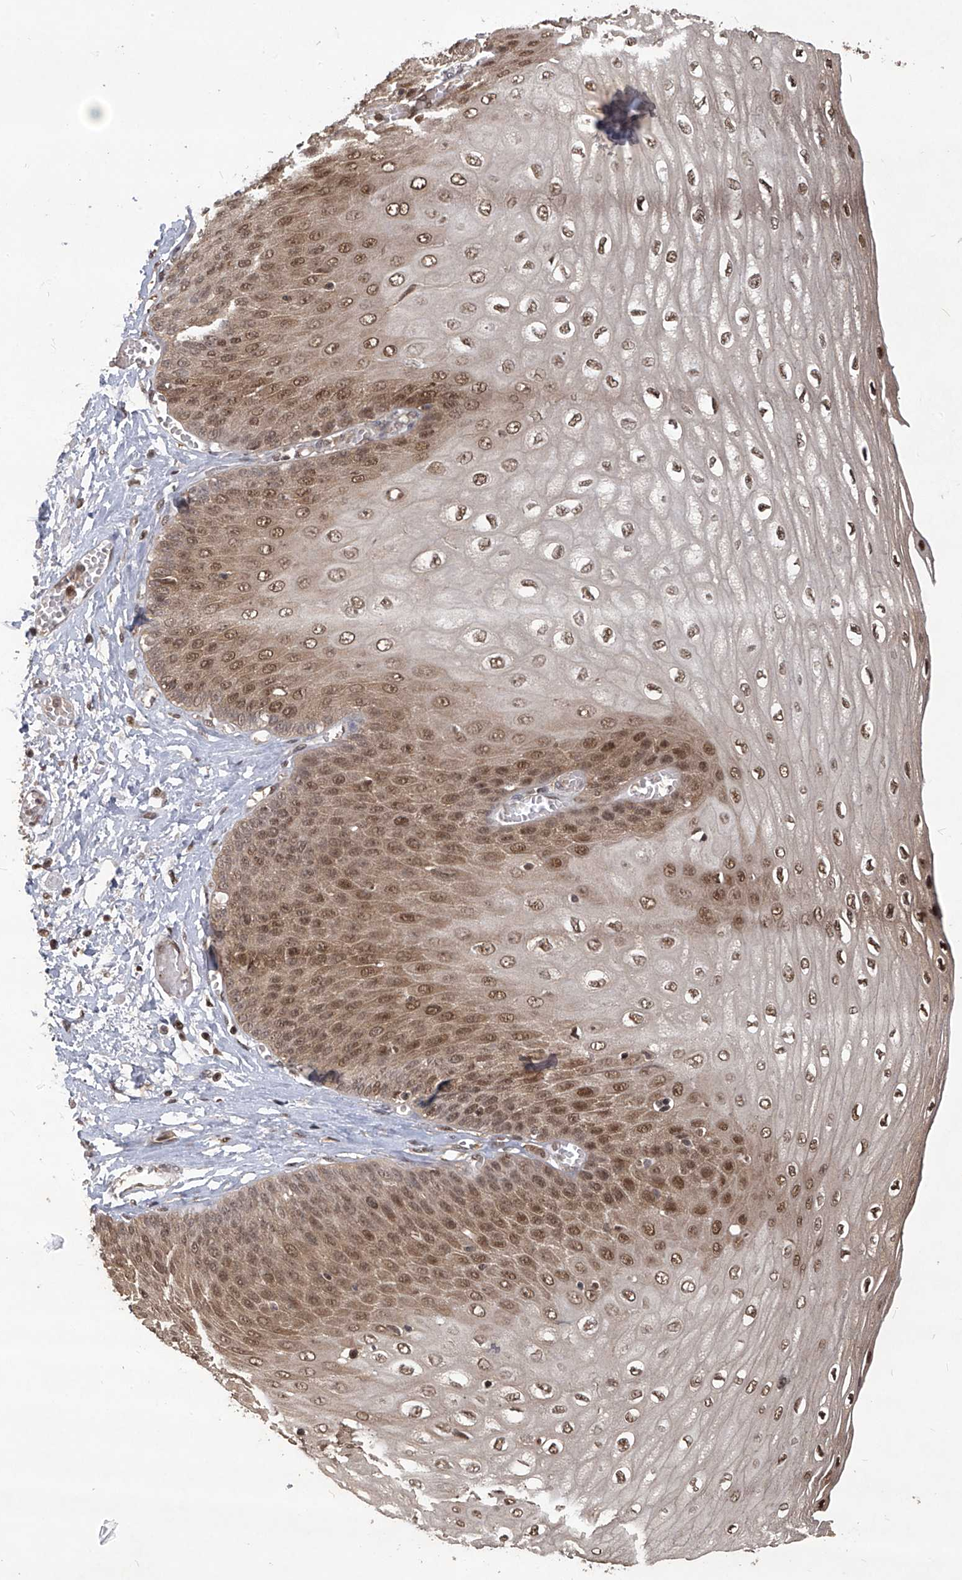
{"staining": {"intensity": "moderate", "quantity": ">75%", "location": "cytoplasmic/membranous,nuclear"}, "tissue": "esophagus", "cell_type": "Squamous epithelial cells", "image_type": "normal", "snomed": [{"axis": "morphology", "description": "Normal tissue, NOS"}, {"axis": "topography", "description": "Esophagus"}], "caption": "A histopathology image of esophagus stained for a protein demonstrates moderate cytoplasmic/membranous,nuclear brown staining in squamous epithelial cells. (DAB IHC, brown staining for protein, blue staining for nuclei).", "gene": "PSMB1", "patient": {"sex": "male", "age": 60}}